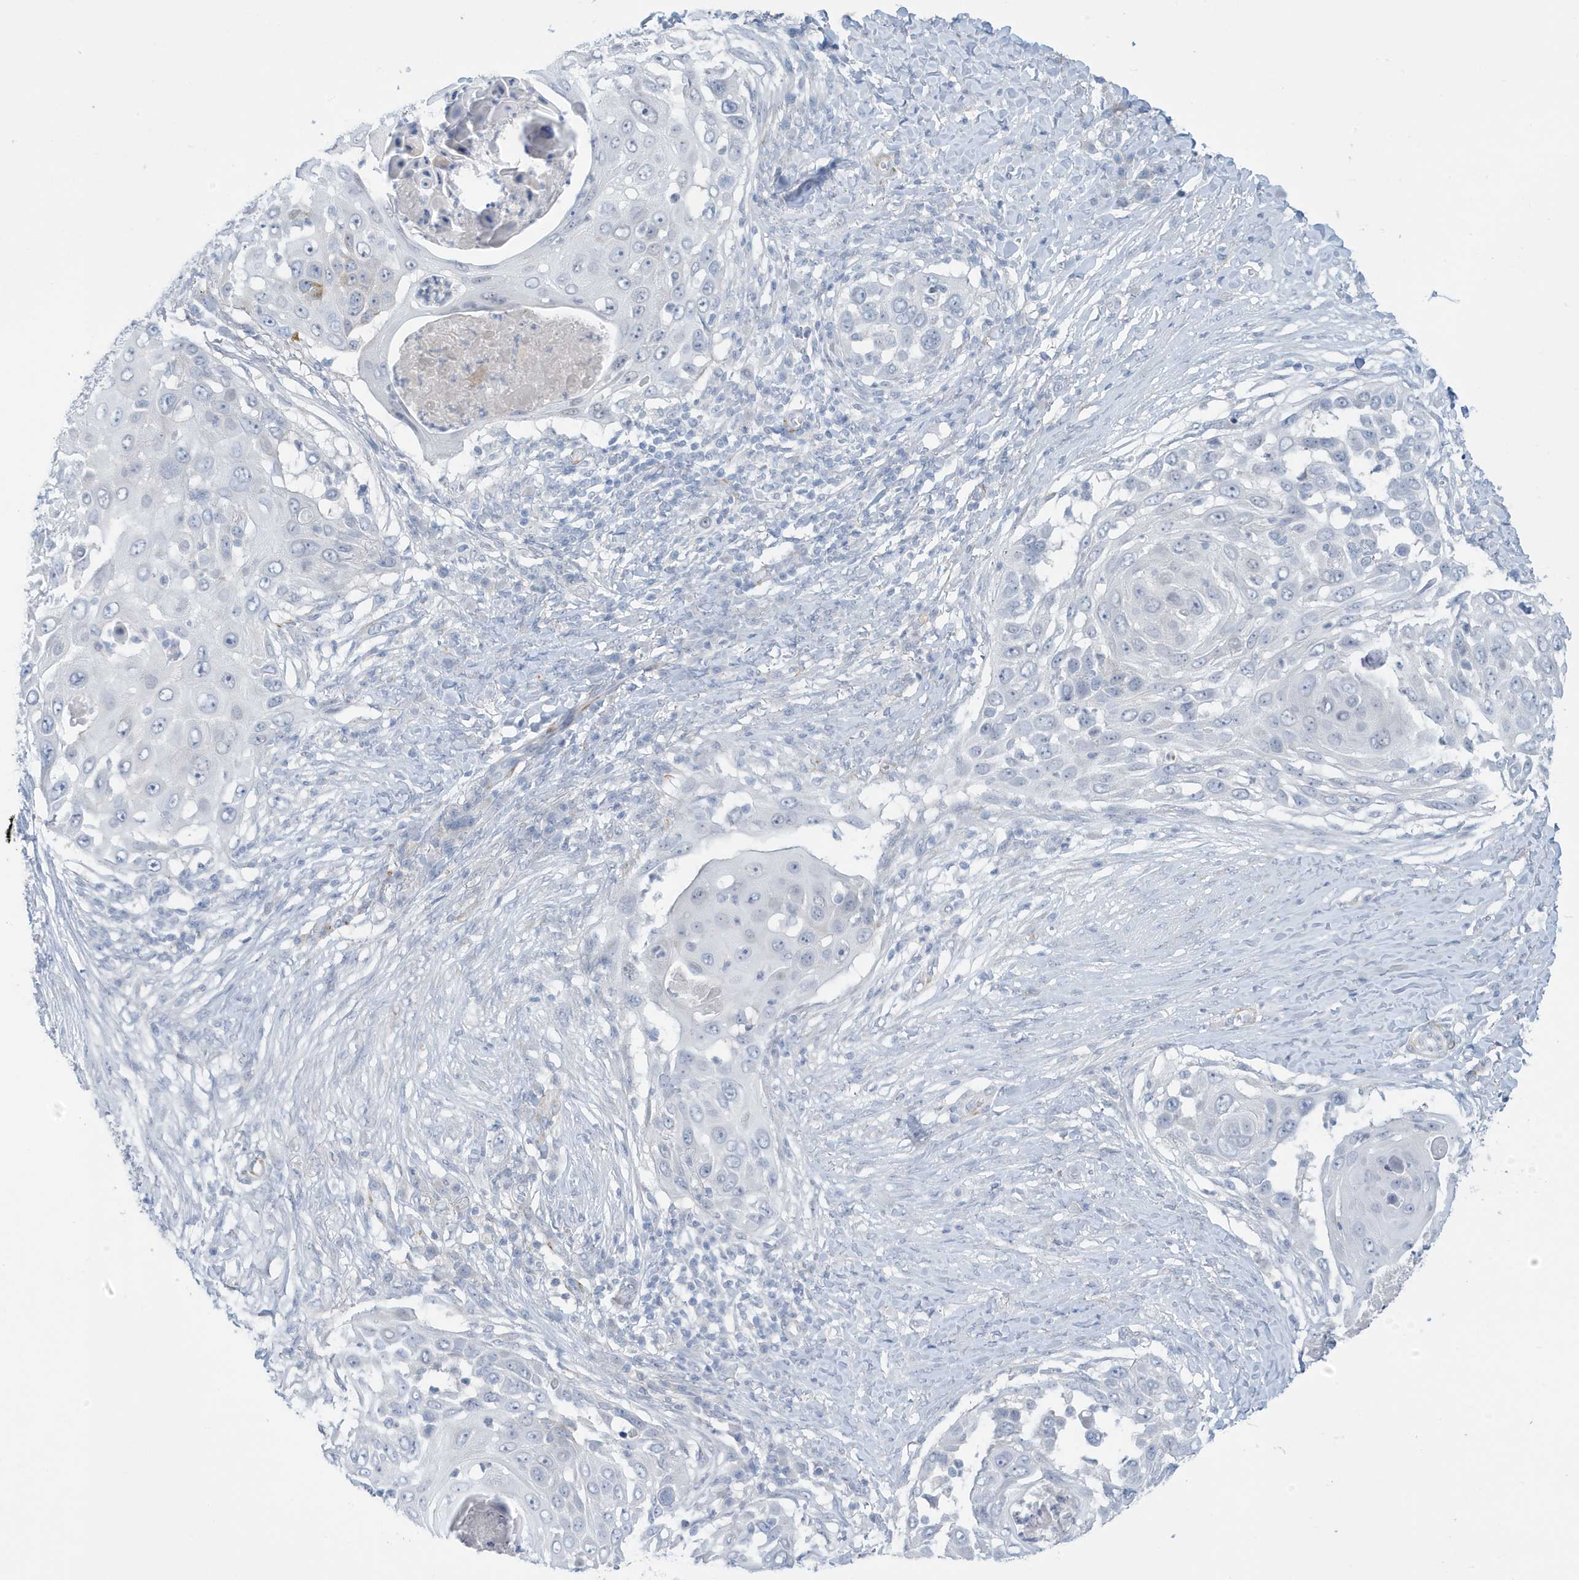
{"staining": {"intensity": "negative", "quantity": "none", "location": "none"}, "tissue": "skin cancer", "cell_type": "Tumor cells", "image_type": "cancer", "snomed": [{"axis": "morphology", "description": "Squamous cell carcinoma, NOS"}, {"axis": "topography", "description": "Skin"}], "caption": "Immunohistochemistry (IHC) of human skin cancer exhibits no positivity in tumor cells. (DAB immunohistochemistry with hematoxylin counter stain).", "gene": "PERM1", "patient": {"sex": "female", "age": 44}}